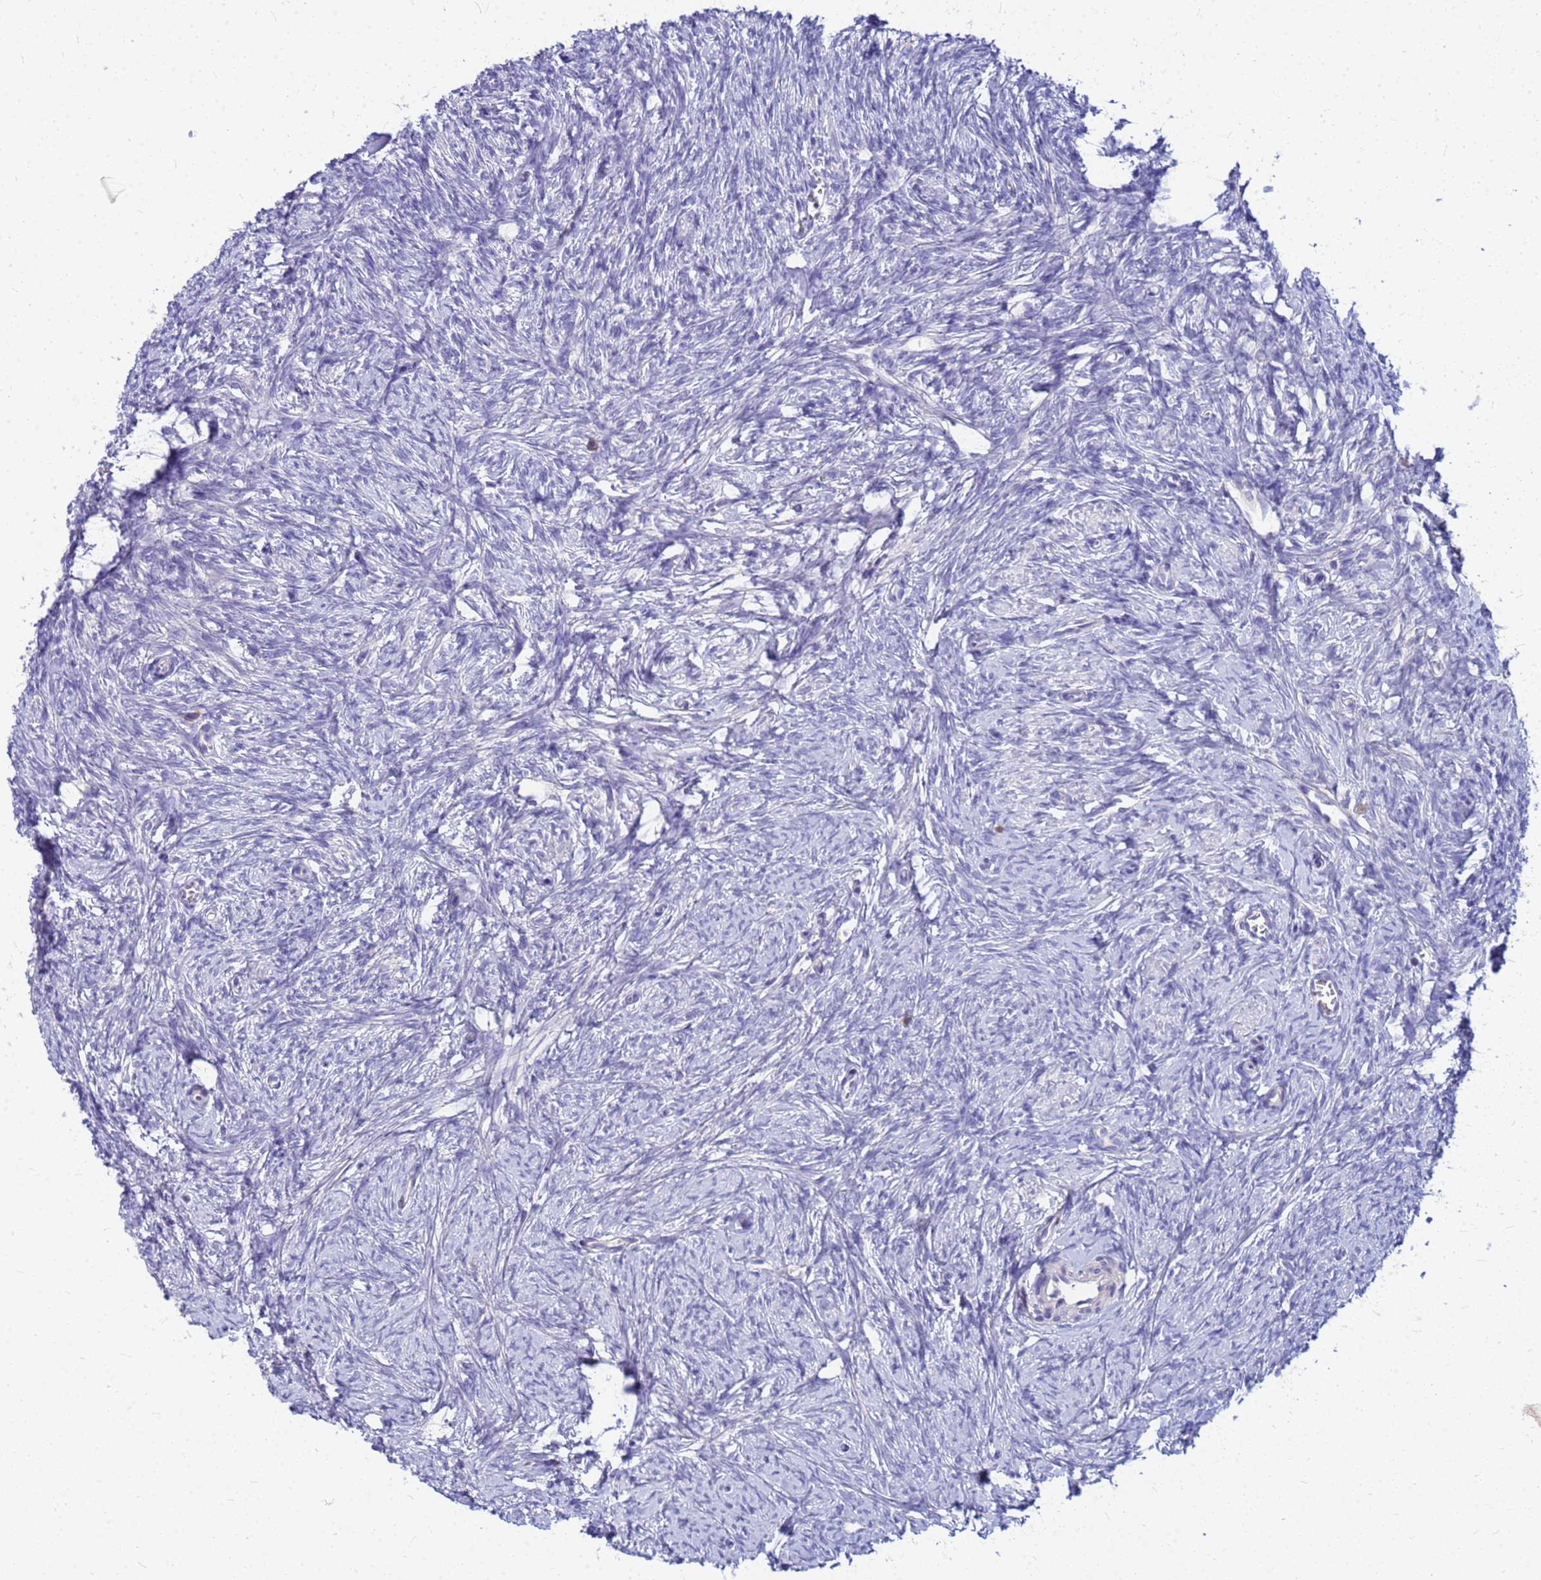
{"staining": {"intensity": "negative", "quantity": "none", "location": "none"}, "tissue": "ovary", "cell_type": "Ovarian stroma cells", "image_type": "normal", "snomed": [{"axis": "morphology", "description": "Normal tissue, NOS"}, {"axis": "topography", "description": "Ovary"}], "caption": "Ovarian stroma cells show no significant protein staining in benign ovary.", "gene": "DPRX", "patient": {"sex": "female", "age": 44}}